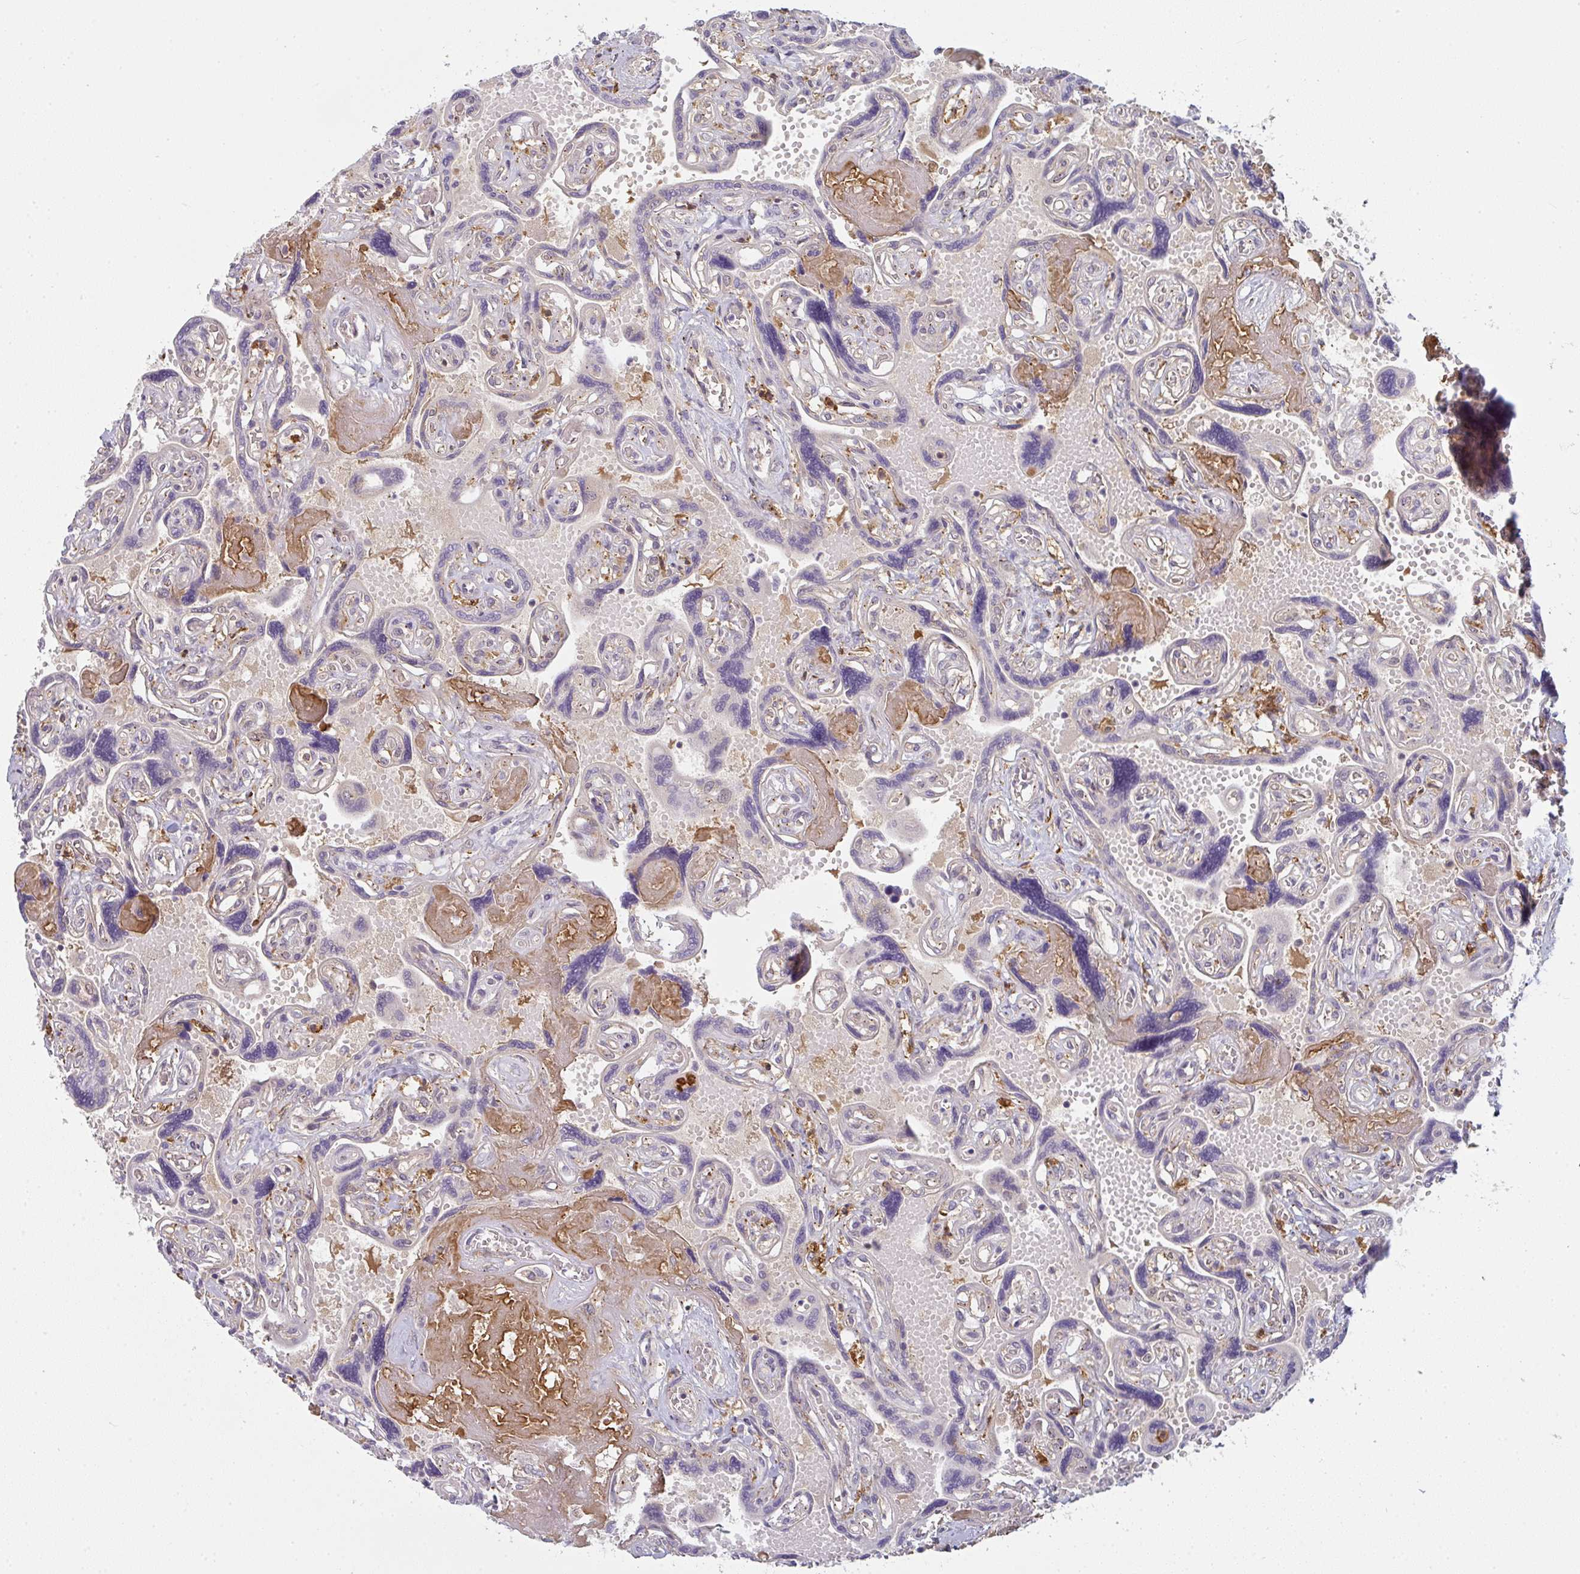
{"staining": {"intensity": "weak", "quantity": "25%-75%", "location": "cytoplasmic/membranous"}, "tissue": "placenta", "cell_type": "Trophoblastic cells", "image_type": "normal", "snomed": [{"axis": "morphology", "description": "Normal tissue, NOS"}, {"axis": "topography", "description": "Placenta"}], "caption": "Immunohistochemical staining of normal human placenta reveals low levels of weak cytoplasmic/membranous expression in approximately 25%-75% of trophoblastic cells.", "gene": "SNX5", "patient": {"sex": "female", "age": 32}}